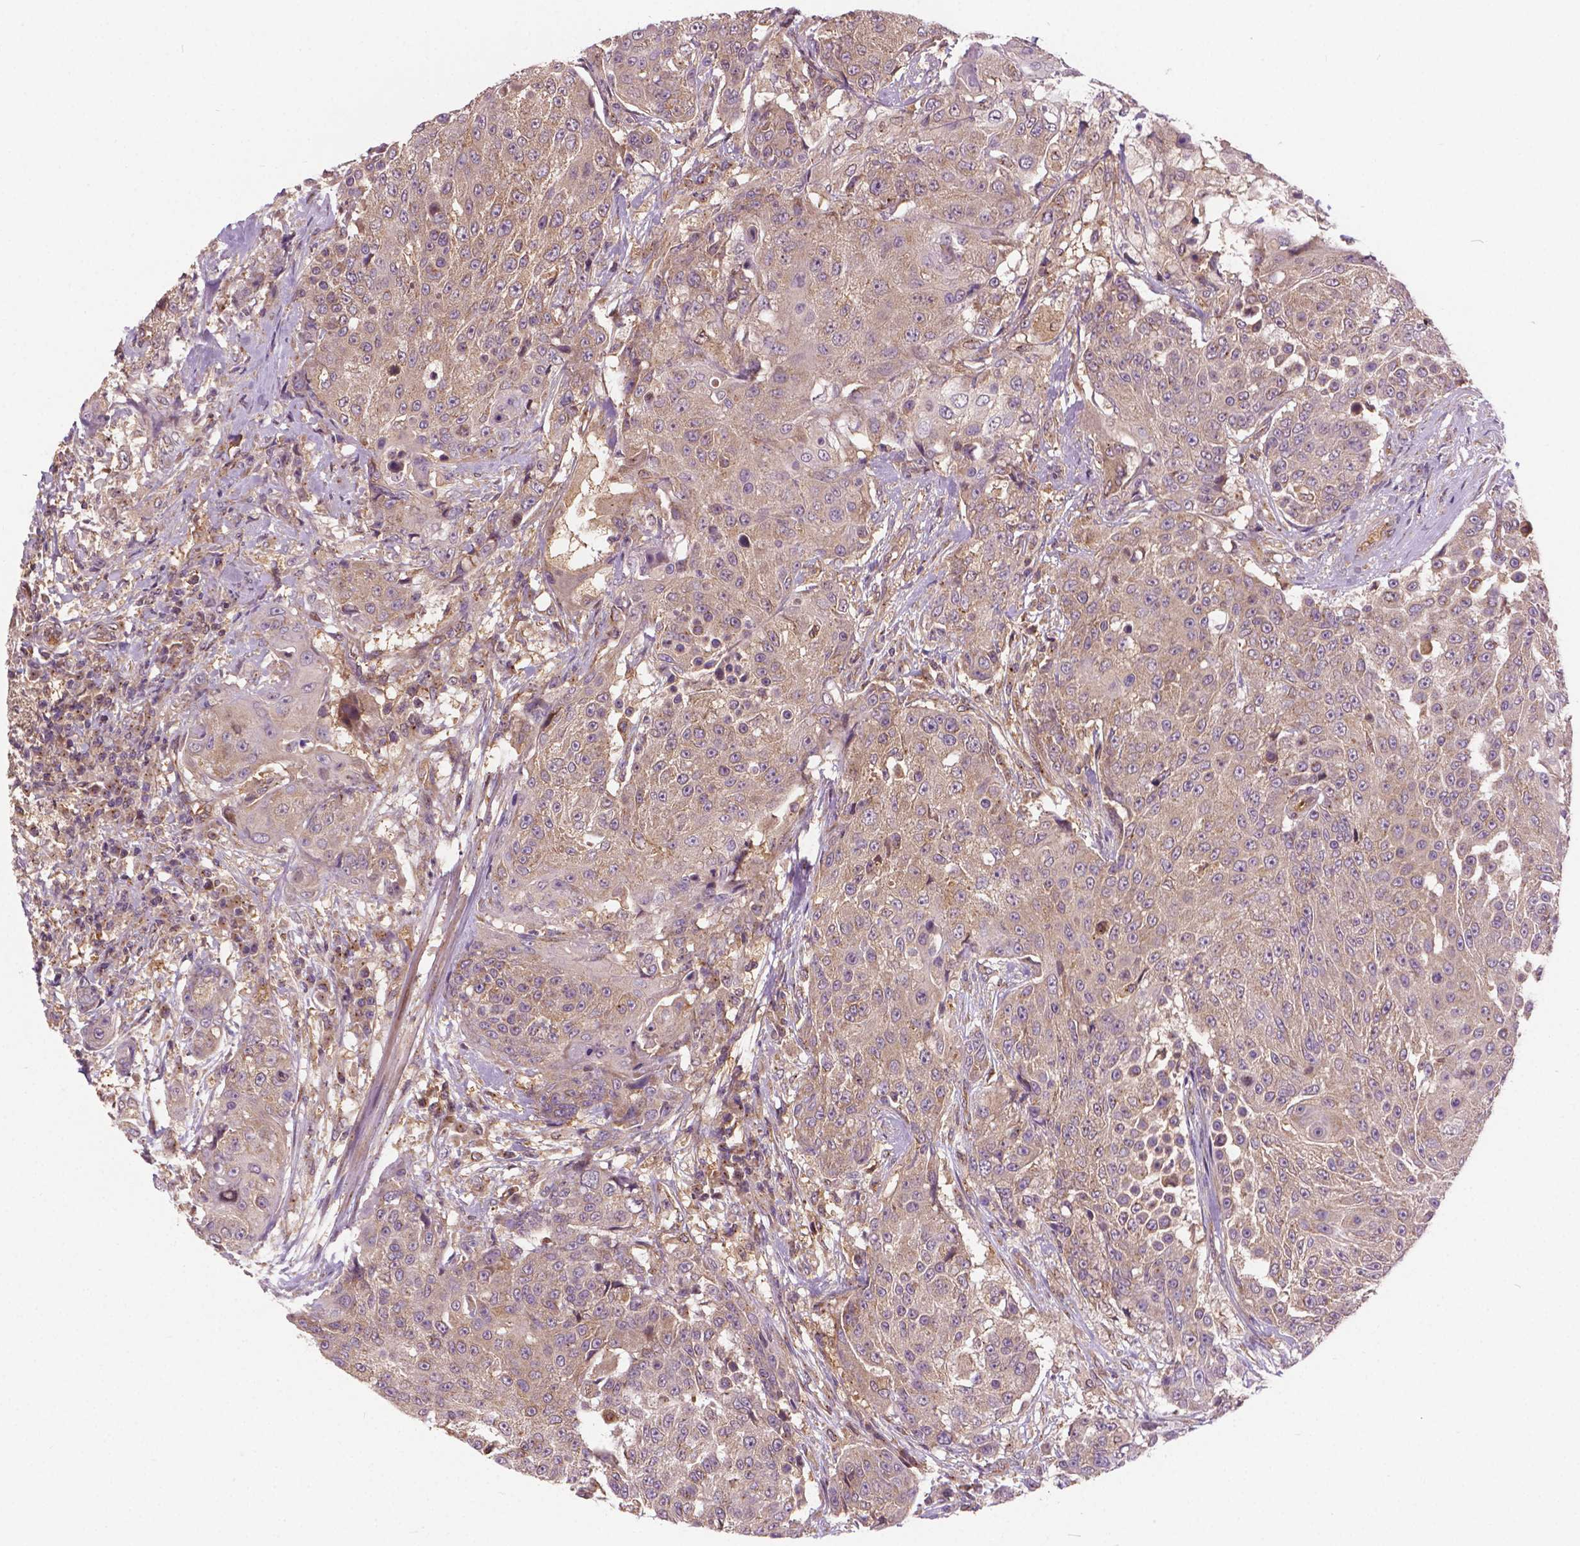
{"staining": {"intensity": "negative", "quantity": "none", "location": "none"}, "tissue": "urothelial cancer", "cell_type": "Tumor cells", "image_type": "cancer", "snomed": [{"axis": "morphology", "description": "Urothelial carcinoma, High grade"}, {"axis": "topography", "description": "Urinary bladder"}], "caption": "Micrograph shows no protein positivity in tumor cells of urothelial cancer tissue.", "gene": "MZT1", "patient": {"sex": "female", "age": 63}}